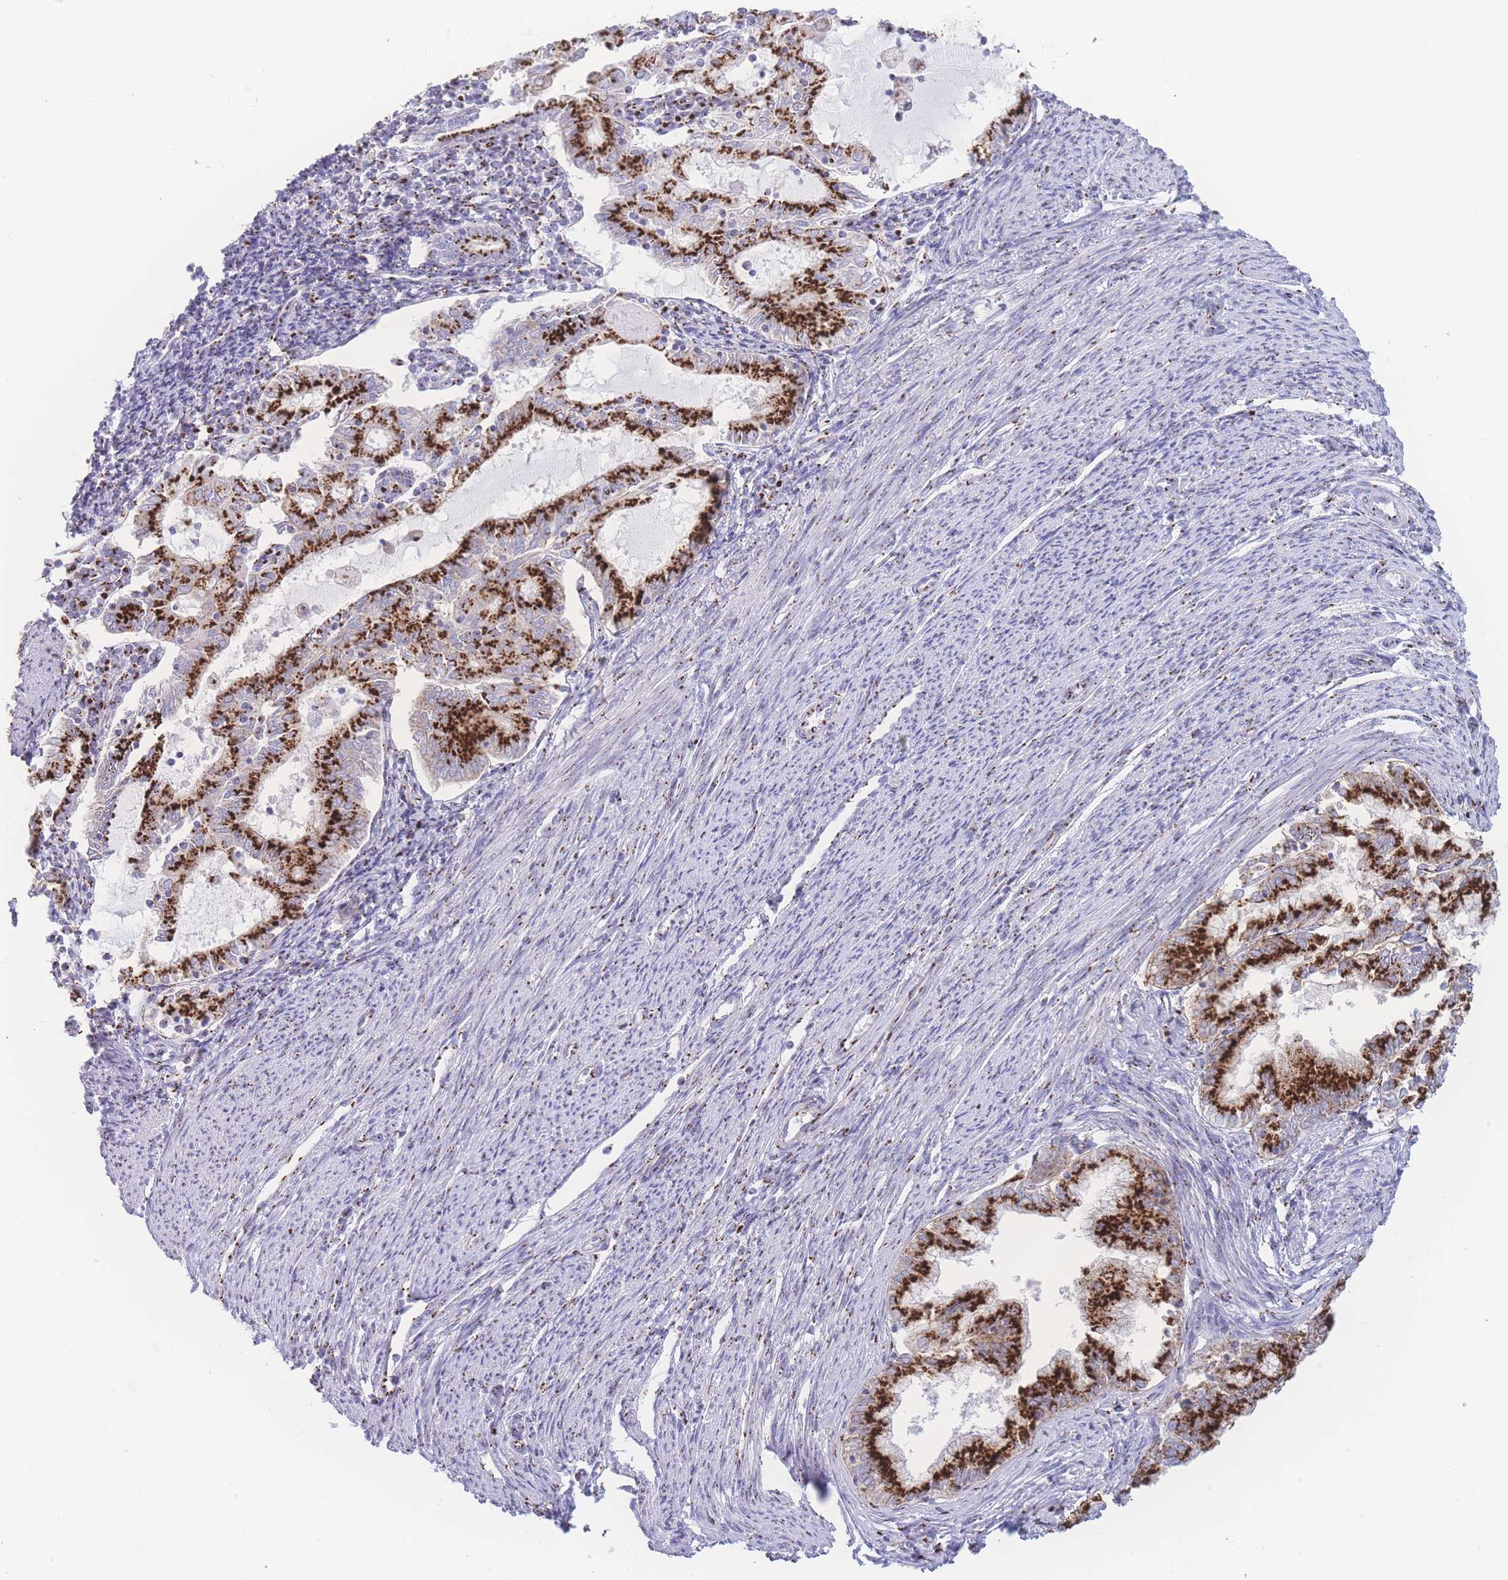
{"staining": {"intensity": "strong", "quantity": ">75%", "location": "cytoplasmic/membranous"}, "tissue": "endometrial cancer", "cell_type": "Tumor cells", "image_type": "cancer", "snomed": [{"axis": "morphology", "description": "Adenocarcinoma, NOS"}, {"axis": "topography", "description": "Endometrium"}], "caption": "A micrograph of endometrial cancer (adenocarcinoma) stained for a protein displays strong cytoplasmic/membranous brown staining in tumor cells.", "gene": "GOLM2", "patient": {"sex": "female", "age": 79}}